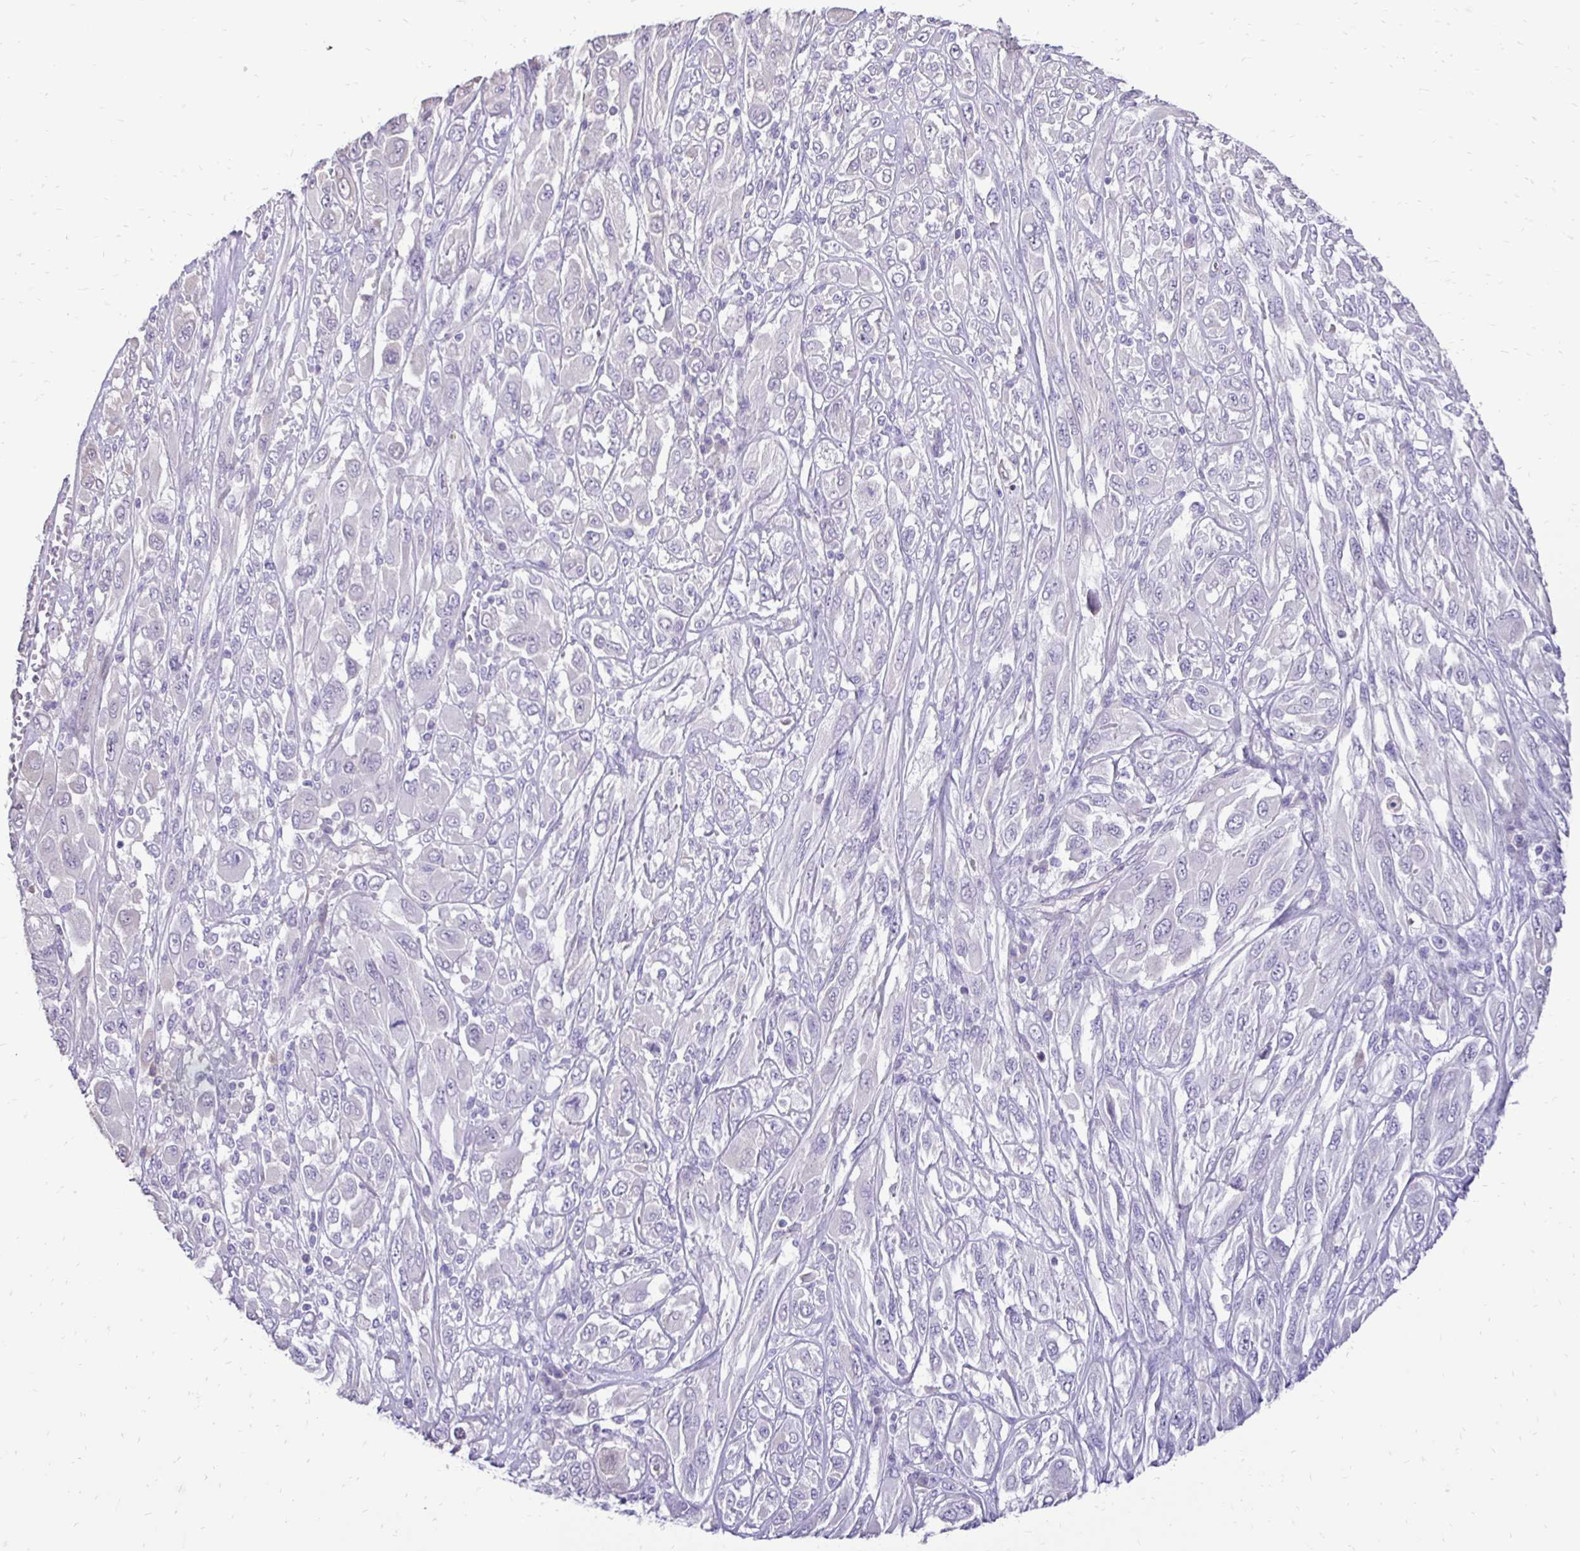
{"staining": {"intensity": "negative", "quantity": "none", "location": "none"}, "tissue": "melanoma", "cell_type": "Tumor cells", "image_type": "cancer", "snomed": [{"axis": "morphology", "description": "Malignant melanoma, NOS"}, {"axis": "topography", "description": "Skin"}], "caption": "Immunohistochemical staining of melanoma shows no significant staining in tumor cells.", "gene": "GAS2", "patient": {"sex": "female", "age": 91}}